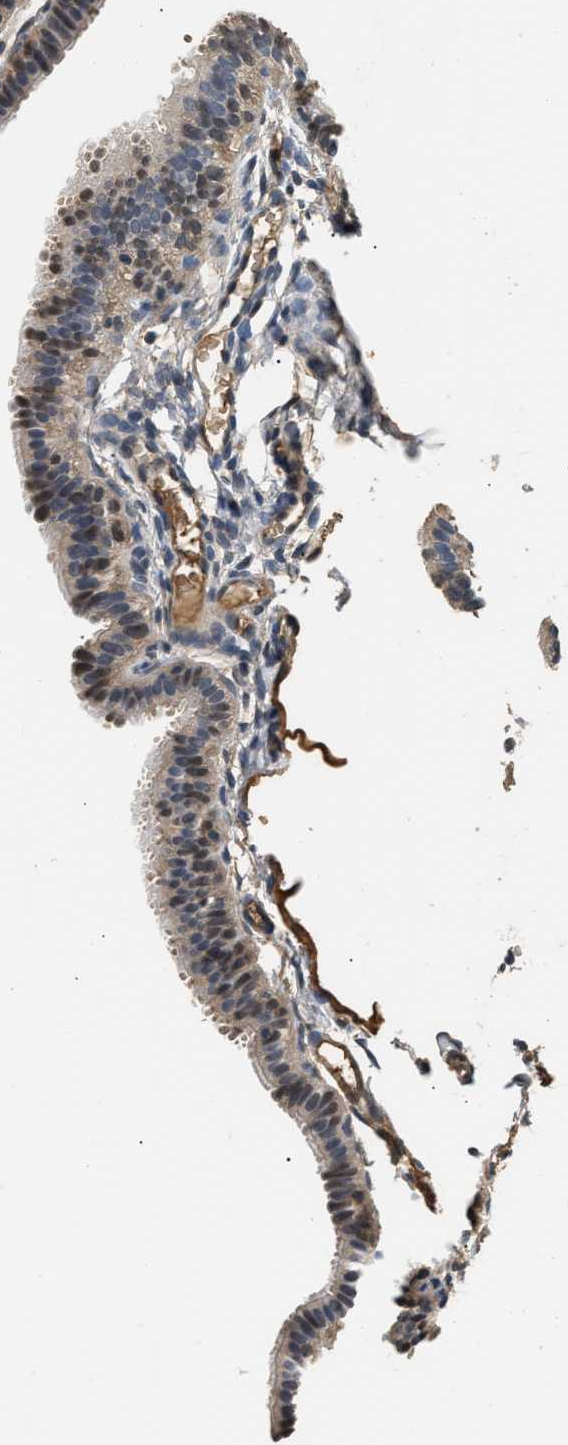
{"staining": {"intensity": "weak", "quantity": ">75%", "location": "cytoplasmic/membranous"}, "tissue": "fallopian tube", "cell_type": "Glandular cells", "image_type": "normal", "snomed": [{"axis": "morphology", "description": "Normal tissue, NOS"}, {"axis": "topography", "description": "Fallopian tube"}, {"axis": "topography", "description": "Placenta"}], "caption": "This histopathology image exhibits immunohistochemistry (IHC) staining of normal fallopian tube, with low weak cytoplasmic/membranous expression in about >75% of glandular cells.", "gene": "GPI", "patient": {"sex": "female", "age": 34}}